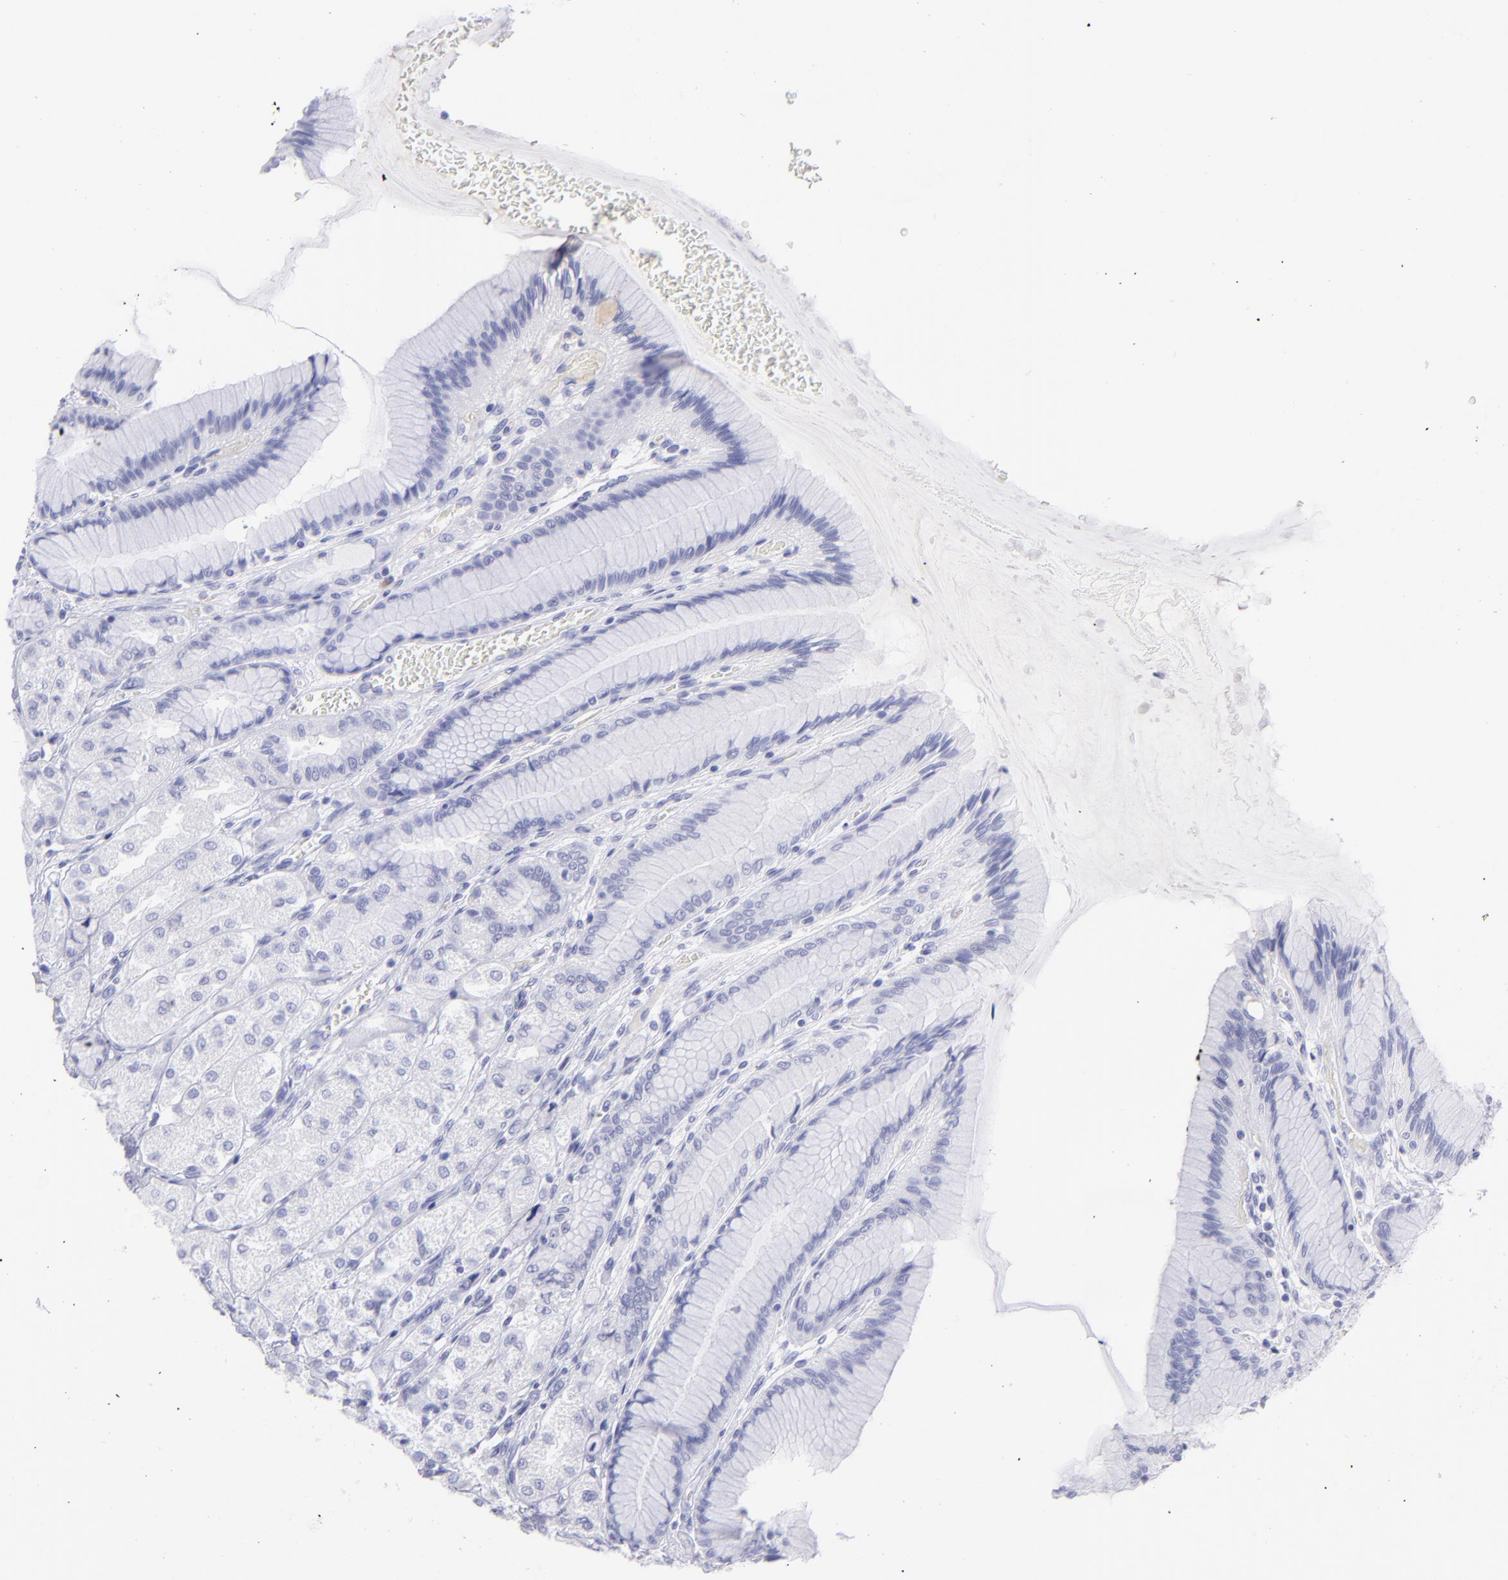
{"staining": {"intensity": "negative", "quantity": "none", "location": "none"}, "tissue": "stomach", "cell_type": "Glandular cells", "image_type": "normal", "snomed": [{"axis": "morphology", "description": "Normal tissue, NOS"}, {"axis": "morphology", "description": "Adenocarcinoma, NOS"}, {"axis": "topography", "description": "Stomach"}, {"axis": "topography", "description": "Stomach, lower"}], "caption": "IHC of unremarkable human stomach demonstrates no staining in glandular cells. The staining is performed using DAB brown chromogen with nuclei counter-stained in using hematoxylin.", "gene": "SLC1A2", "patient": {"sex": "female", "age": 65}}